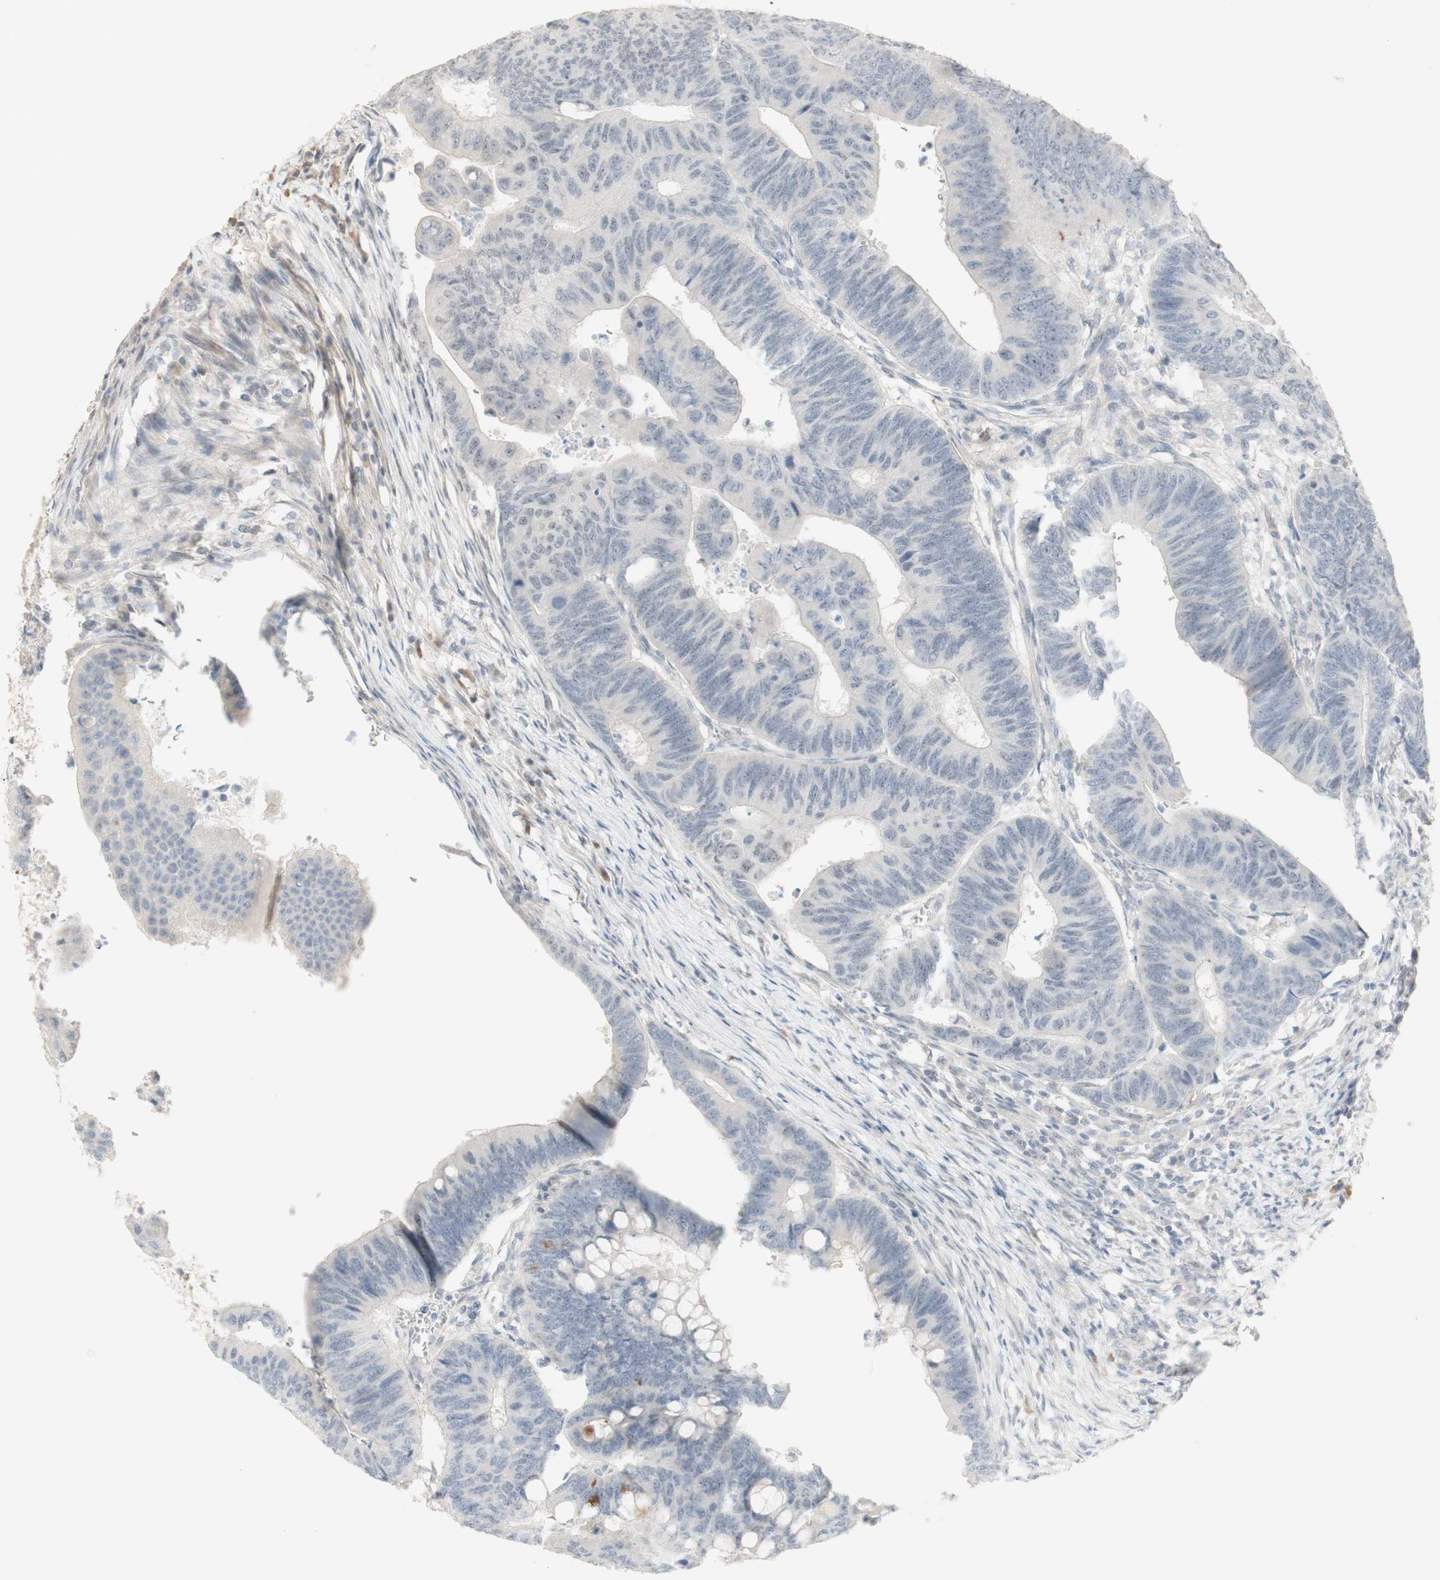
{"staining": {"intensity": "negative", "quantity": "none", "location": "none"}, "tissue": "colorectal cancer", "cell_type": "Tumor cells", "image_type": "cancer", "snomed": [{"axis": "morphology", "description": "Normal tissue, NOS"}, {"axis": "morphology", "description": "Adenocarcinoma, NOS"}, {"axis": "topography", "description": "Rectum"}, {"axis": "topography", "description": "Peripheral nerve tissue"}], "caption": "Immunohistochemical staining of human colorectal cancer exhibits no significant positivity in tumor cells. (Stains: DAB immunohistochemistry (IHC) with hematoxylin counter stain, Microscopy: brightfield microscopy at high magnification).", "gene": "PLCD4", "patient": {"sex": "male", "age": 92}}